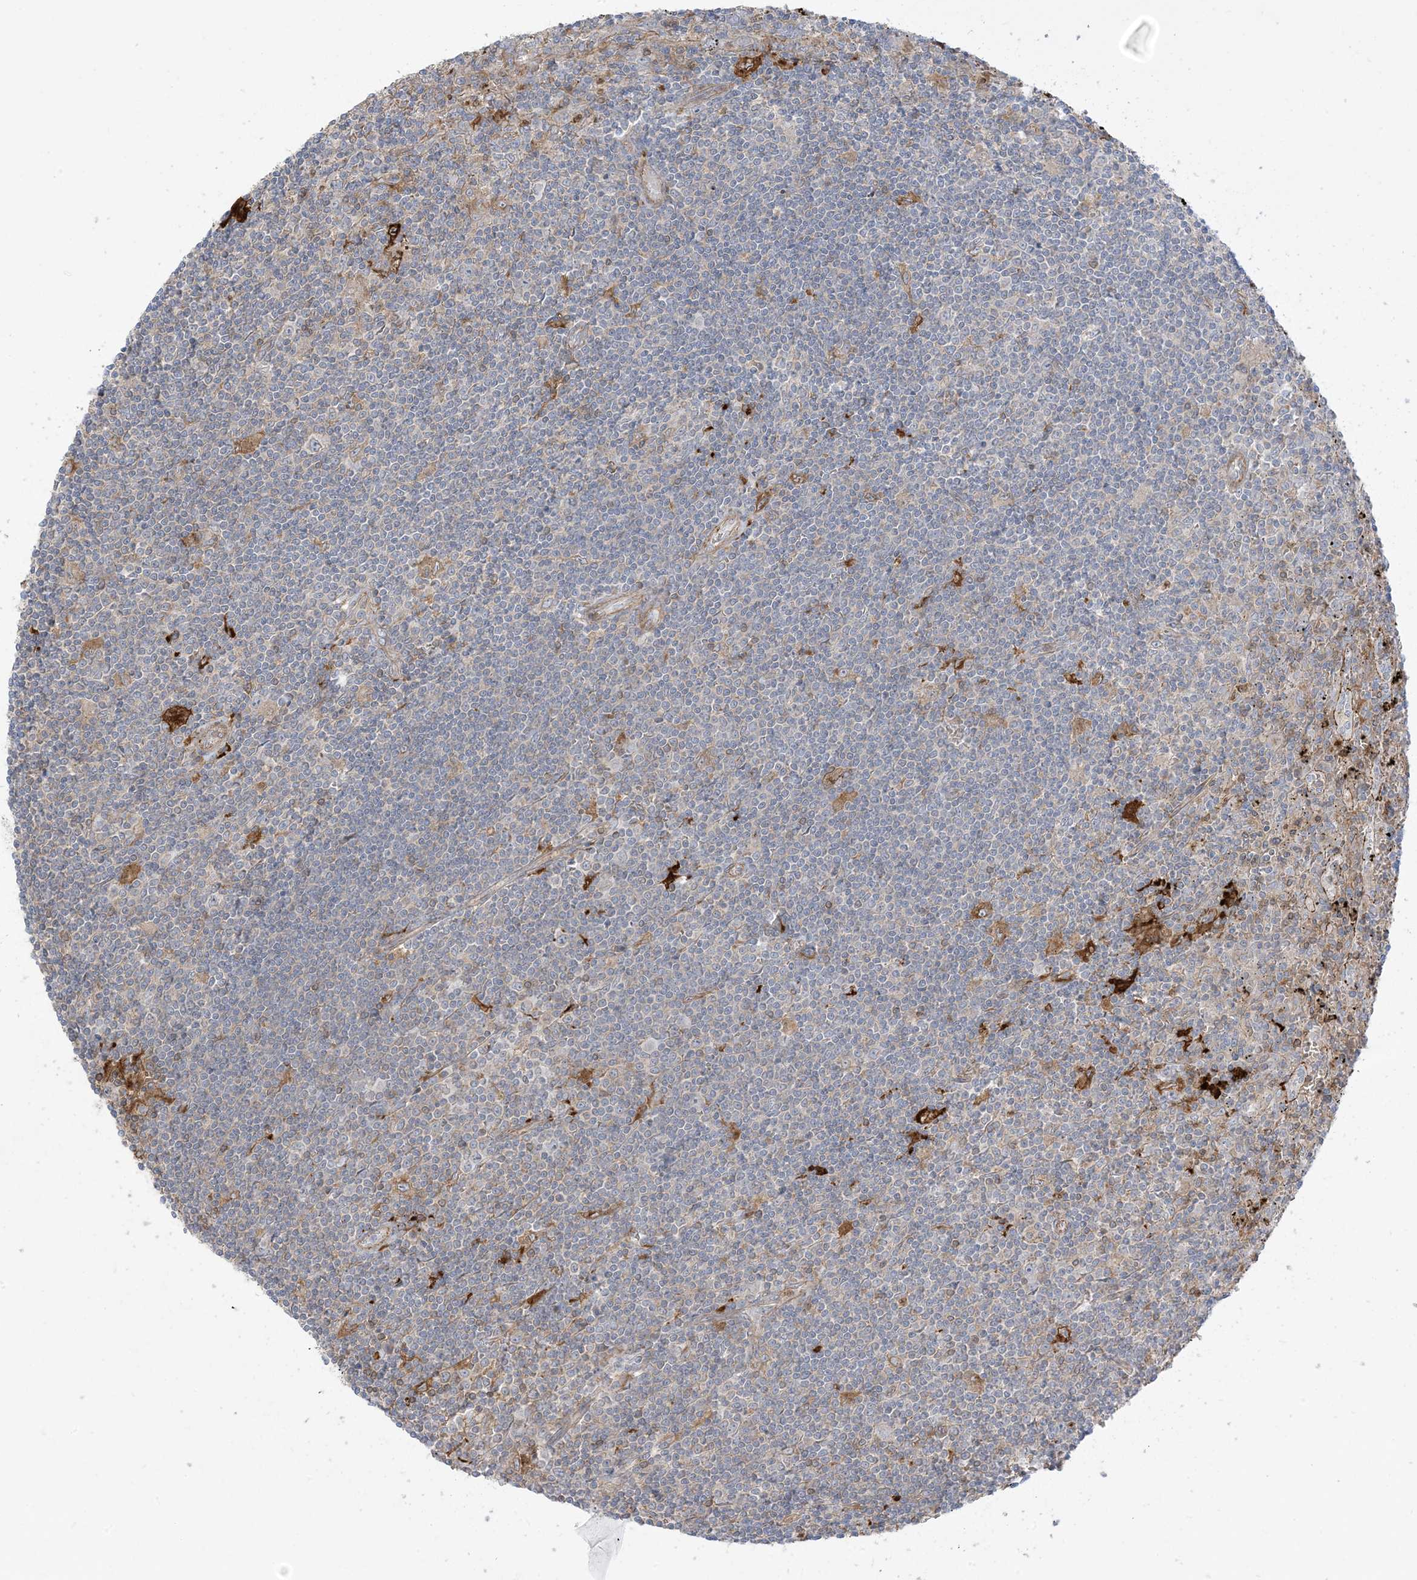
{"staining": {"intensity": "negative", "quantity": "none", "location": "none"}, "tissue": "lymphoma", "cell_type": "Tumor cells", "image_type": "cancer", "snomed": [{"axis": "morphology", "description": "Malignant lymphoma, non-Hodgkin's type, Low grade"}, {"axis": "topography", "description": "Spleen"}], "caption": "DAB immunohistochemical staining of lymphoma reveals no significant positivity in tumor cells. (Immunohistochemistry, brightfield microscopy, high magnification).", "gene": "ICMT", "patient": {"sex": "male", "age": 76}}